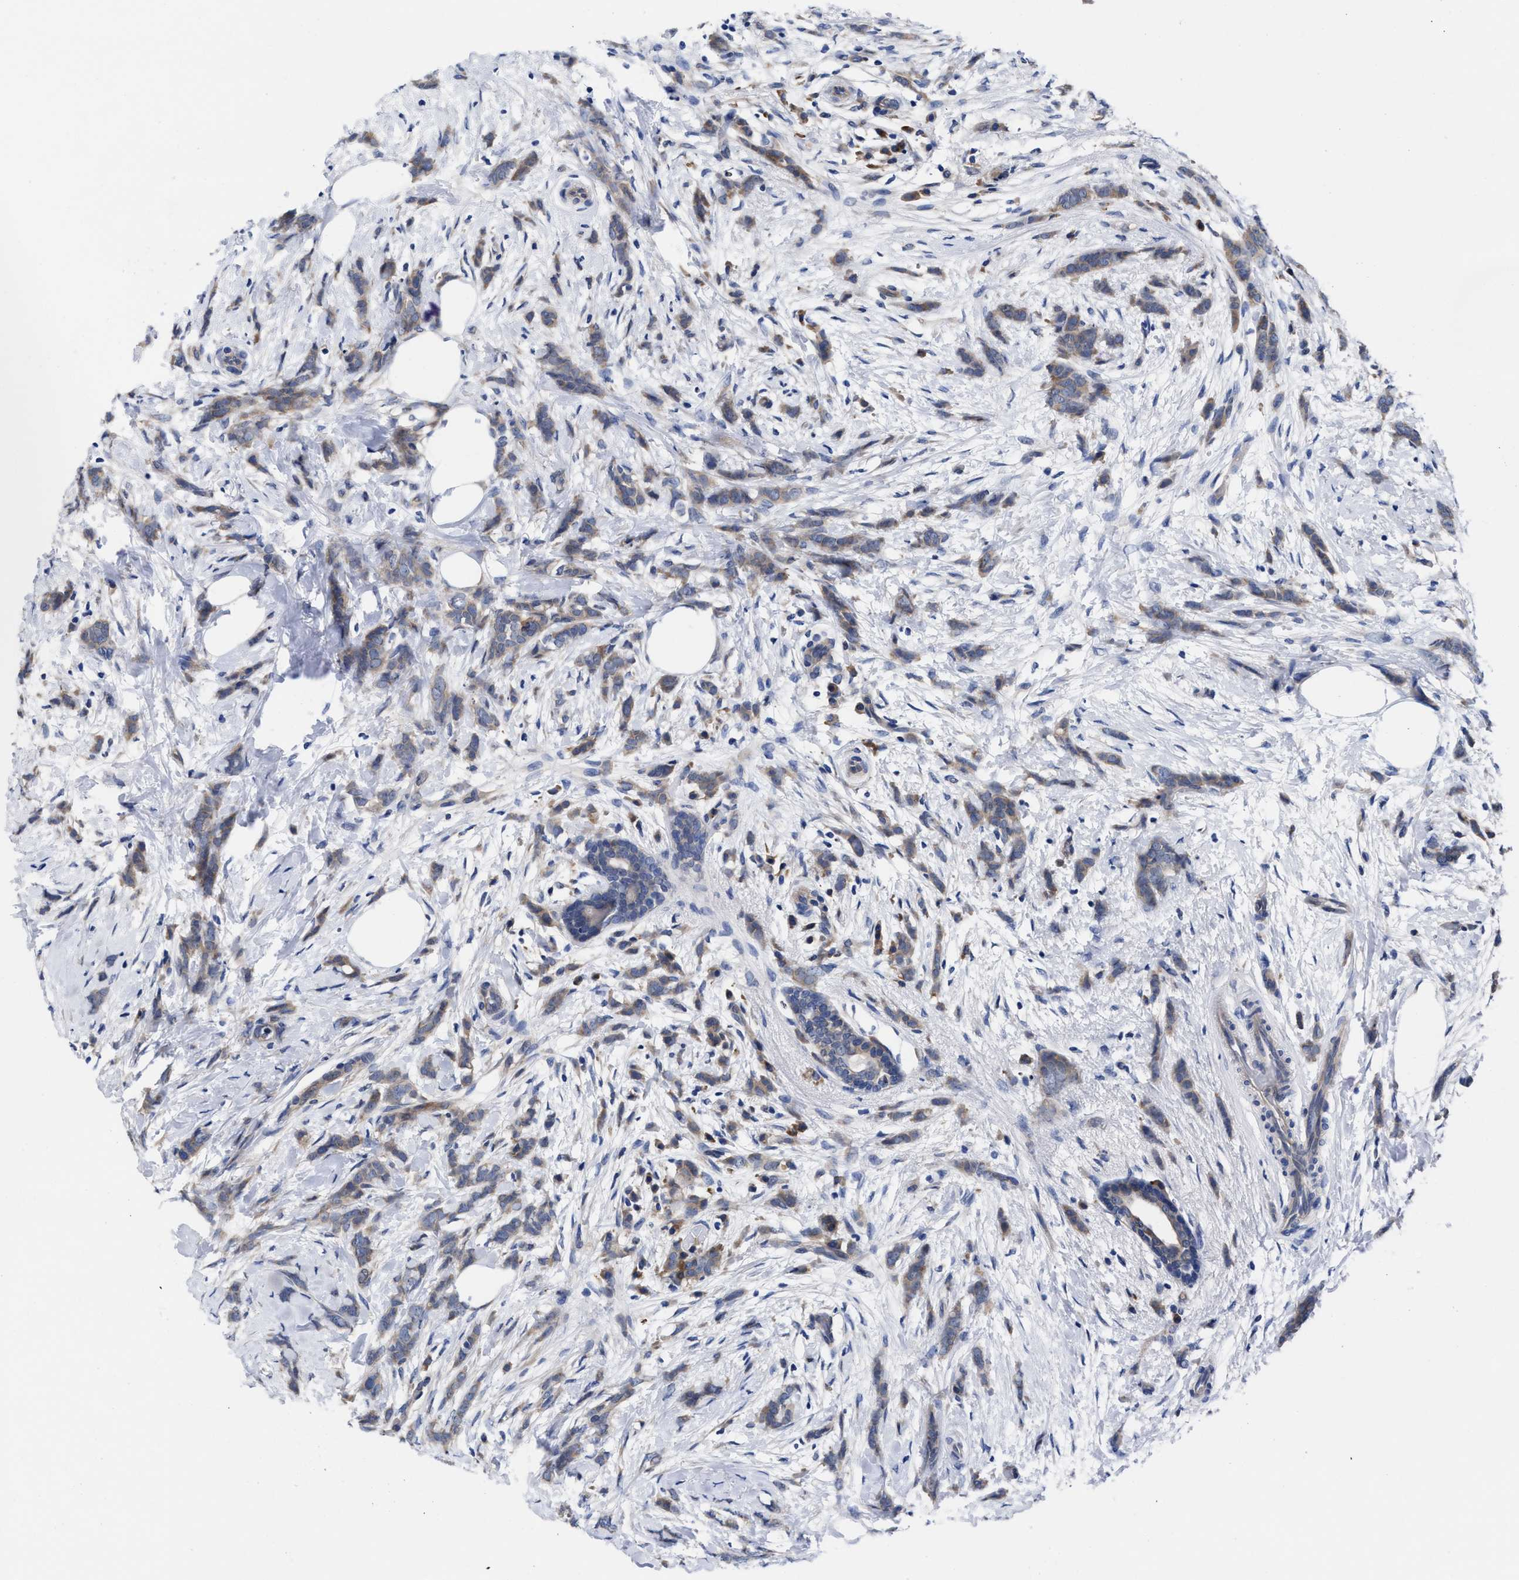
{"staining": {"intensity": "weak", "quantity": "25%-75%", "location": "cytoplasmic/membranous"}, "tissue": "breast cancer", "cell_type": "Tumor cells", "image_type": "cancer", "snomed": [{"axis": "morphology", "description": "Lobular carcinoma, in situ"}, {"axis": "morphology", "description": "Lobular carcinoma"}, {"axis": "topography", "description": "Breast"}], "caption": "Tumor cells reveal weak cytoplasmic/membranous positivity in about 25%-75% of cells in breast cancer. Nuclei are stained in blue.", "gene": "TXNDC17", "patient": {"sex": "female", "age": 41}}